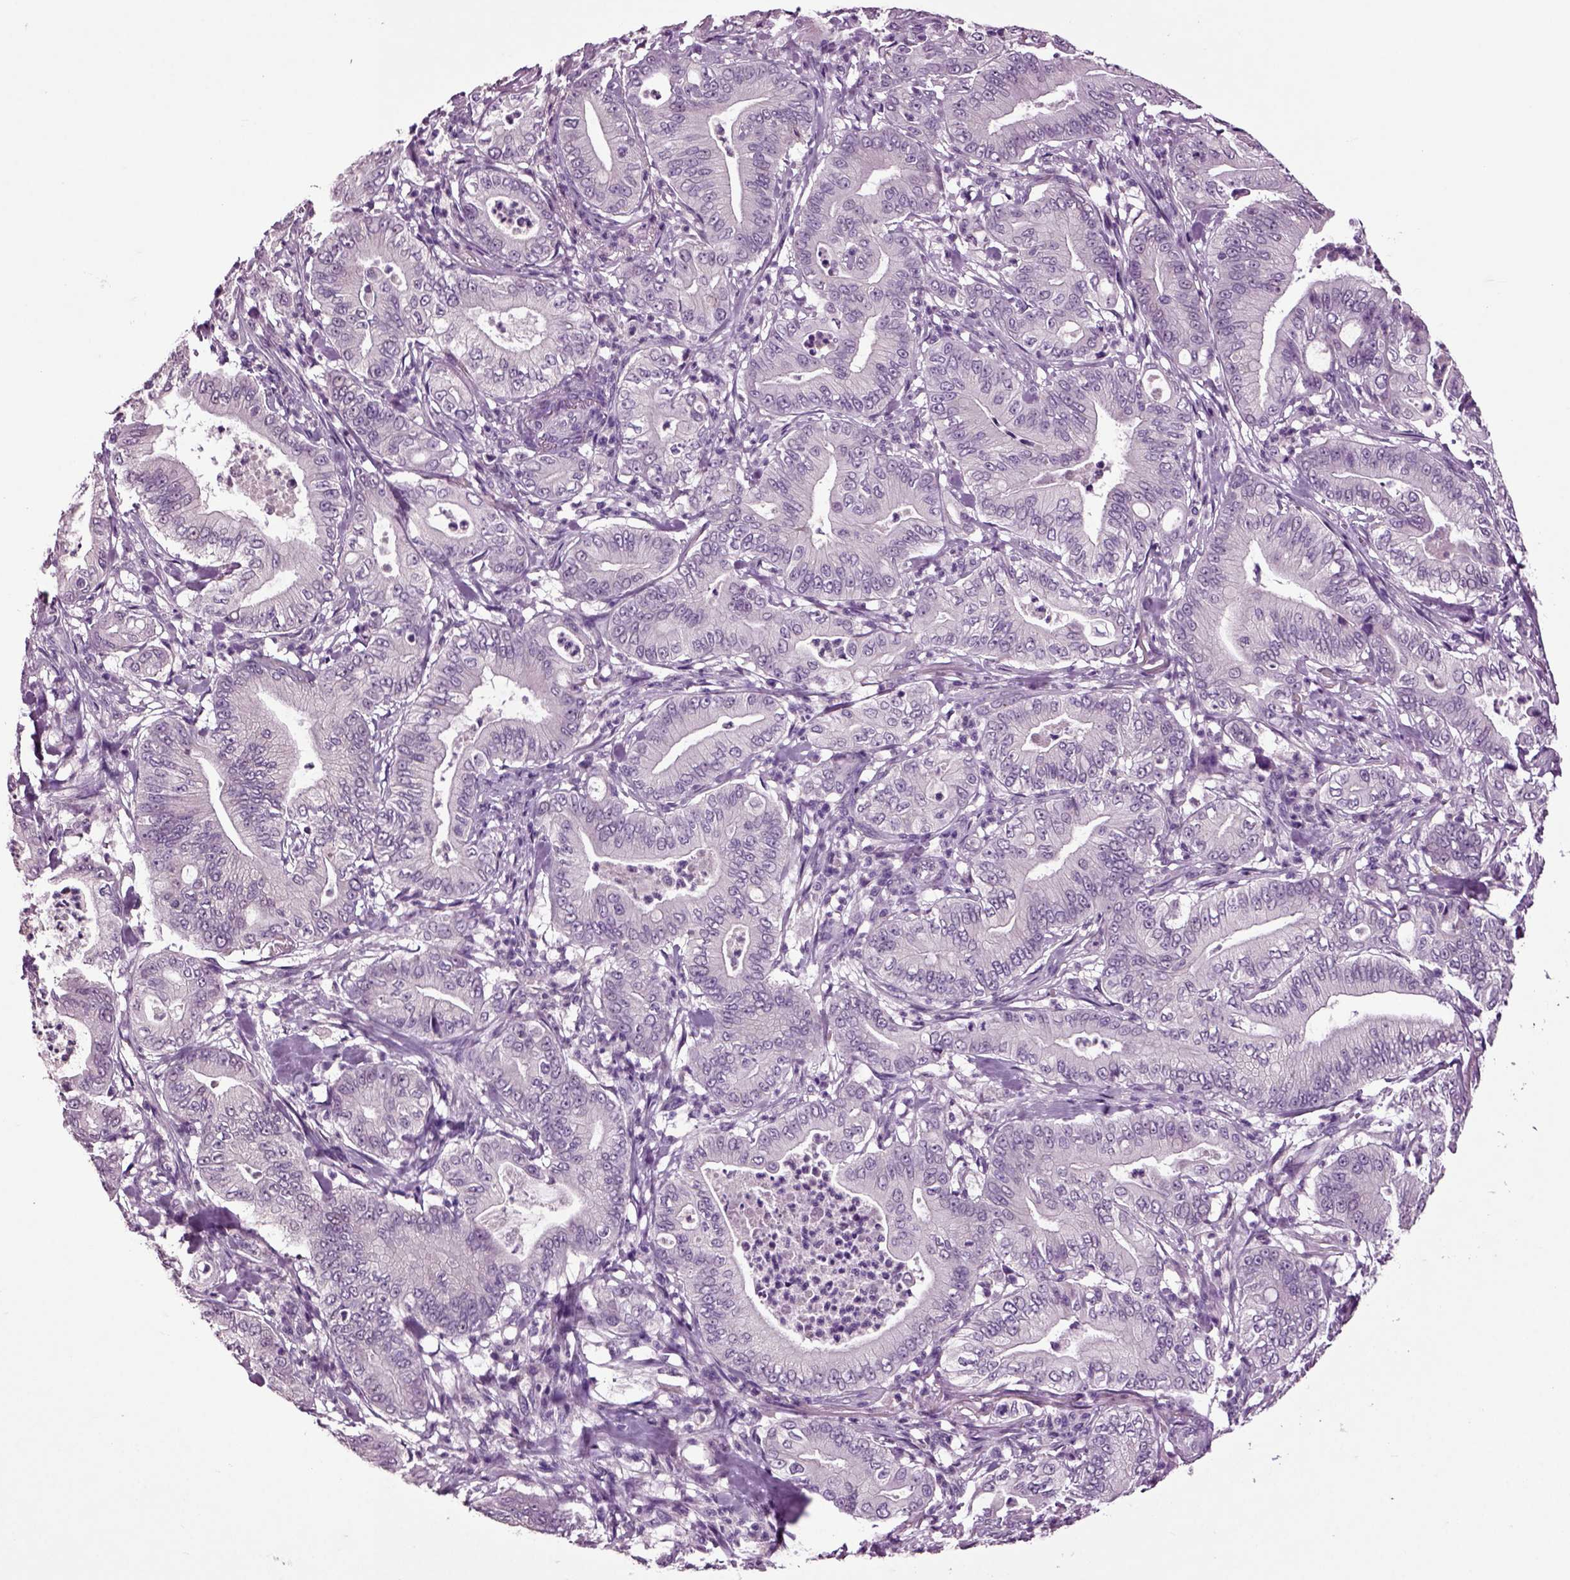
{"staining": {"intensity": "negative", "quantity": "none", "location": "none"}, "tissue": "pancreatic cancer", "cell_type": "Tumor cells", "image_type": "cancer", "snomed": [{"axis": "morphology", "description": "Adenocarcinoma, NOS"}, {"axis": "topography", "description": "Pancreas"}], "caption": "This is a micrograph of immunohistochemistry staining of pancreatic adenocarcinoma, which shows no expression in tumor cells.", "gene": "CRHR1", "patient": {"sex": "male", "age": 71}}